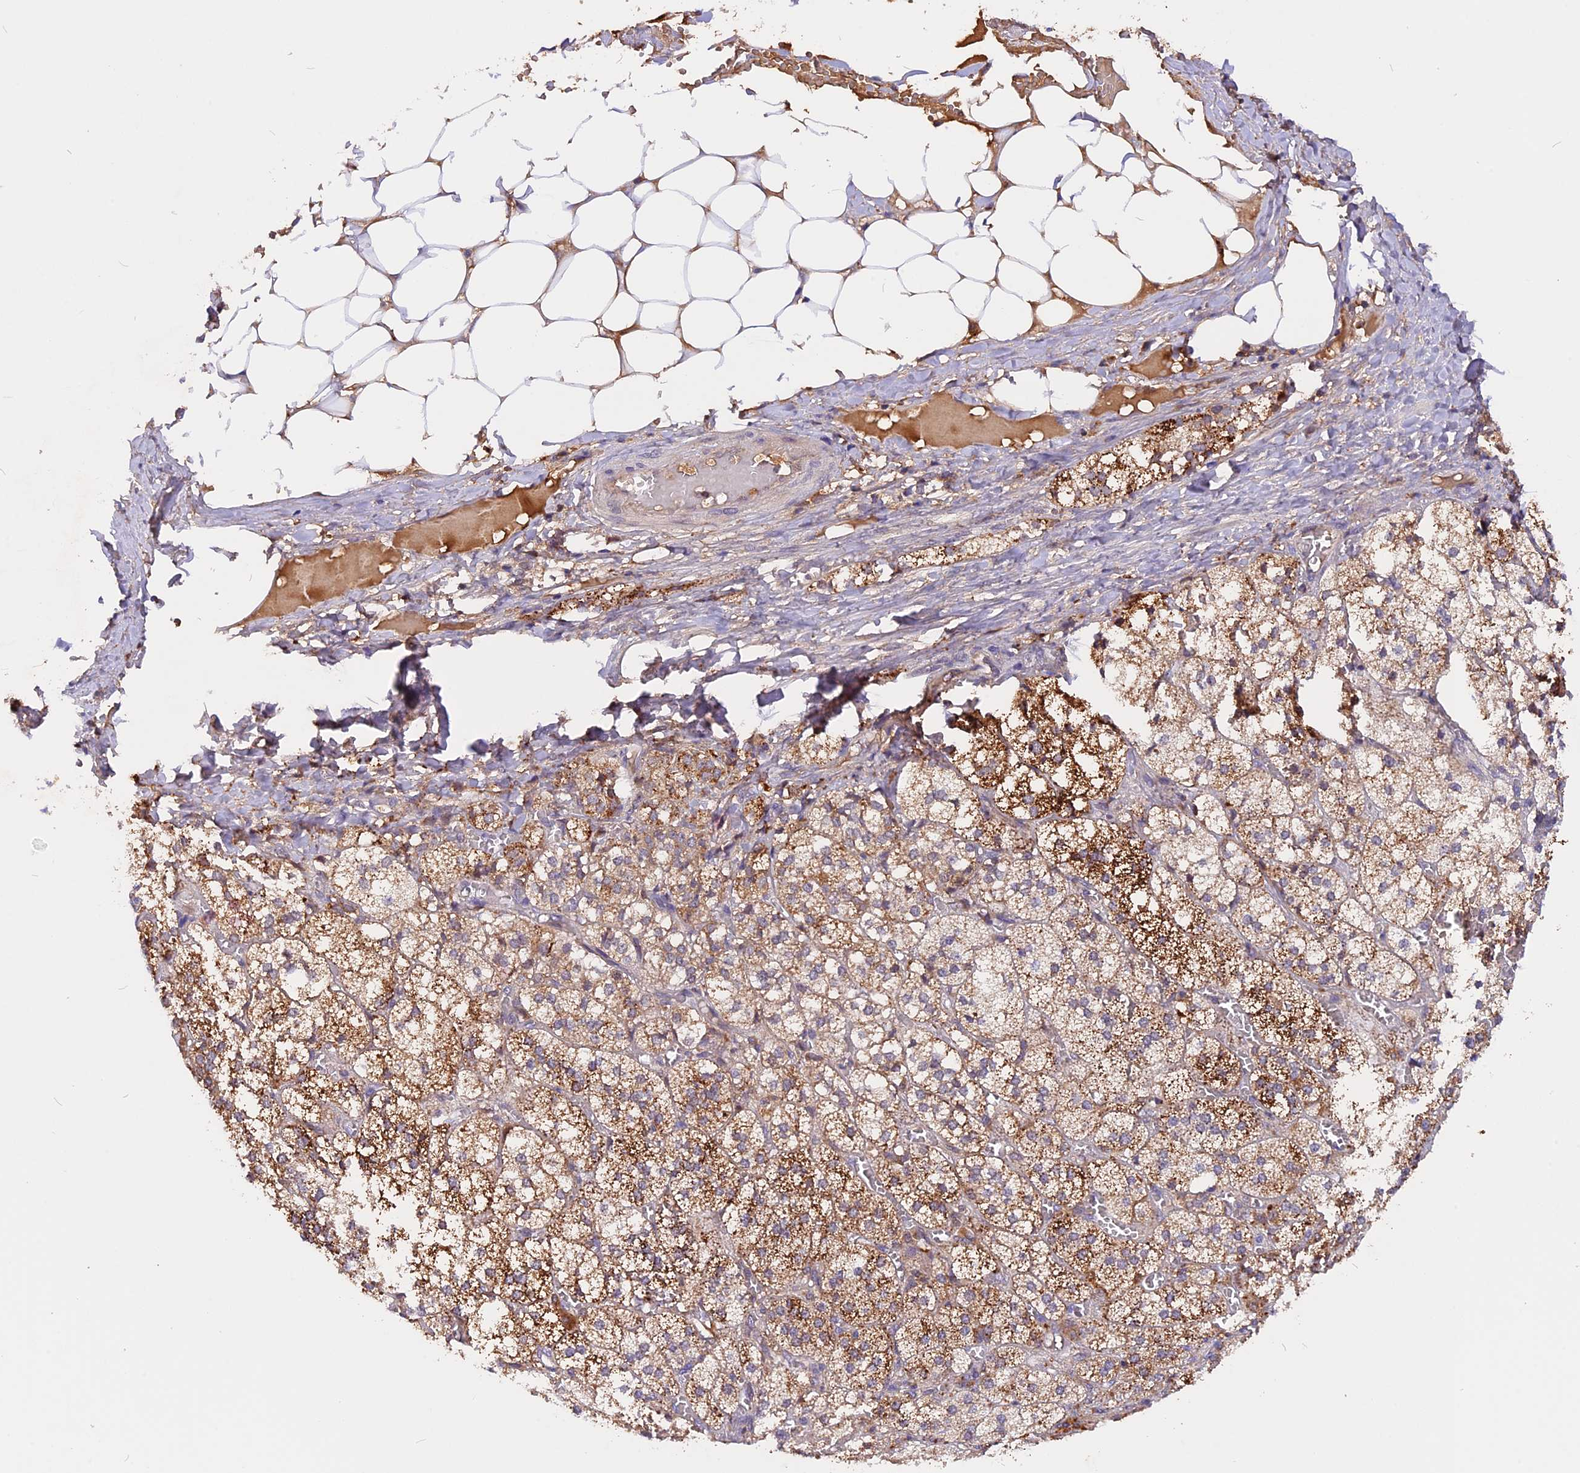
{"staining": {"intensity": "strong", "quantity": ">75%", "location": "cytoplasmic/membranous"}, "tissue": "adrenal gland", "cell_type": "Glandular cells", "image_type": "normal", "snomed": [{"axis": "morphology", "description": "Normal tissue, NOS"}, {"axis": "topography", "description": "Adrenal gland"}], "caption": "Immunohistochemical staining of normal human adrenal gland demonstrates high levels of strong cytoplasmic/membranous positivity in approximately >75% of glandular cells. Nuclei are stained in blue.", "gene": "MARK4", "patient": {"sex": "female", "age": 61}}